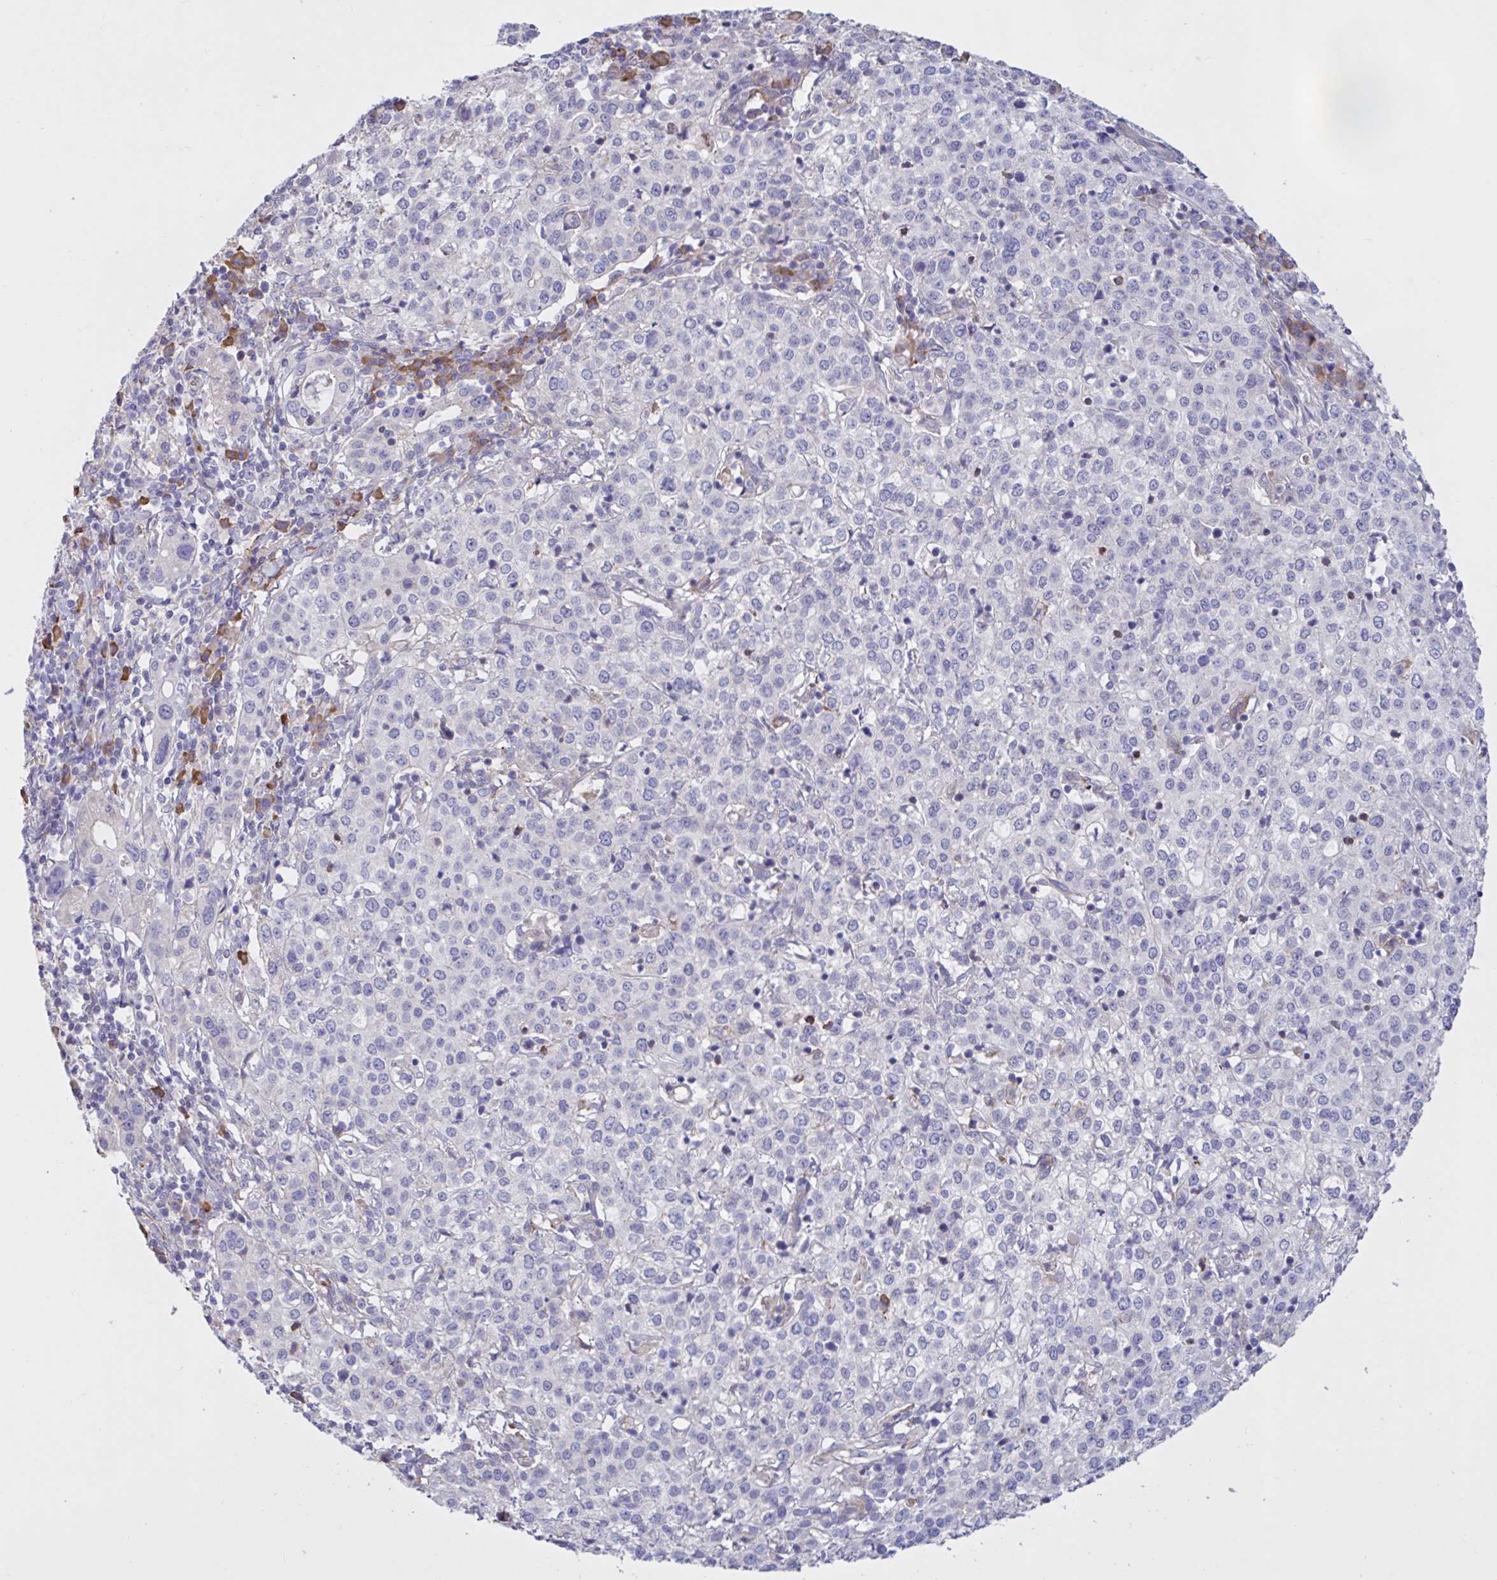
{"staining": {"intensity": "negative", "quantity": "none", "location": "none"}, "tissue": "cervical cancer", "cell_type": "Tumor cells", "image_type": "cancer", "snomed": [{"axis": "morphology", "description": "Normal tissue, NOS"}, {"axis": "morphology", "description": "Adenocarcinoma, NOS"}, {"axis": "topography", "description": "Cervix"}], "caption": "Tumor cells show no significant protein staining in cervical adenocarcinoma. The staining was performed using DAB to visualize the protein expression in brown, while the nuclei were stained in blue with hematoxylin (Magnification: 20x).", "gene": "SLC66A1", "patient": {"sex": "female", "age": 44}}